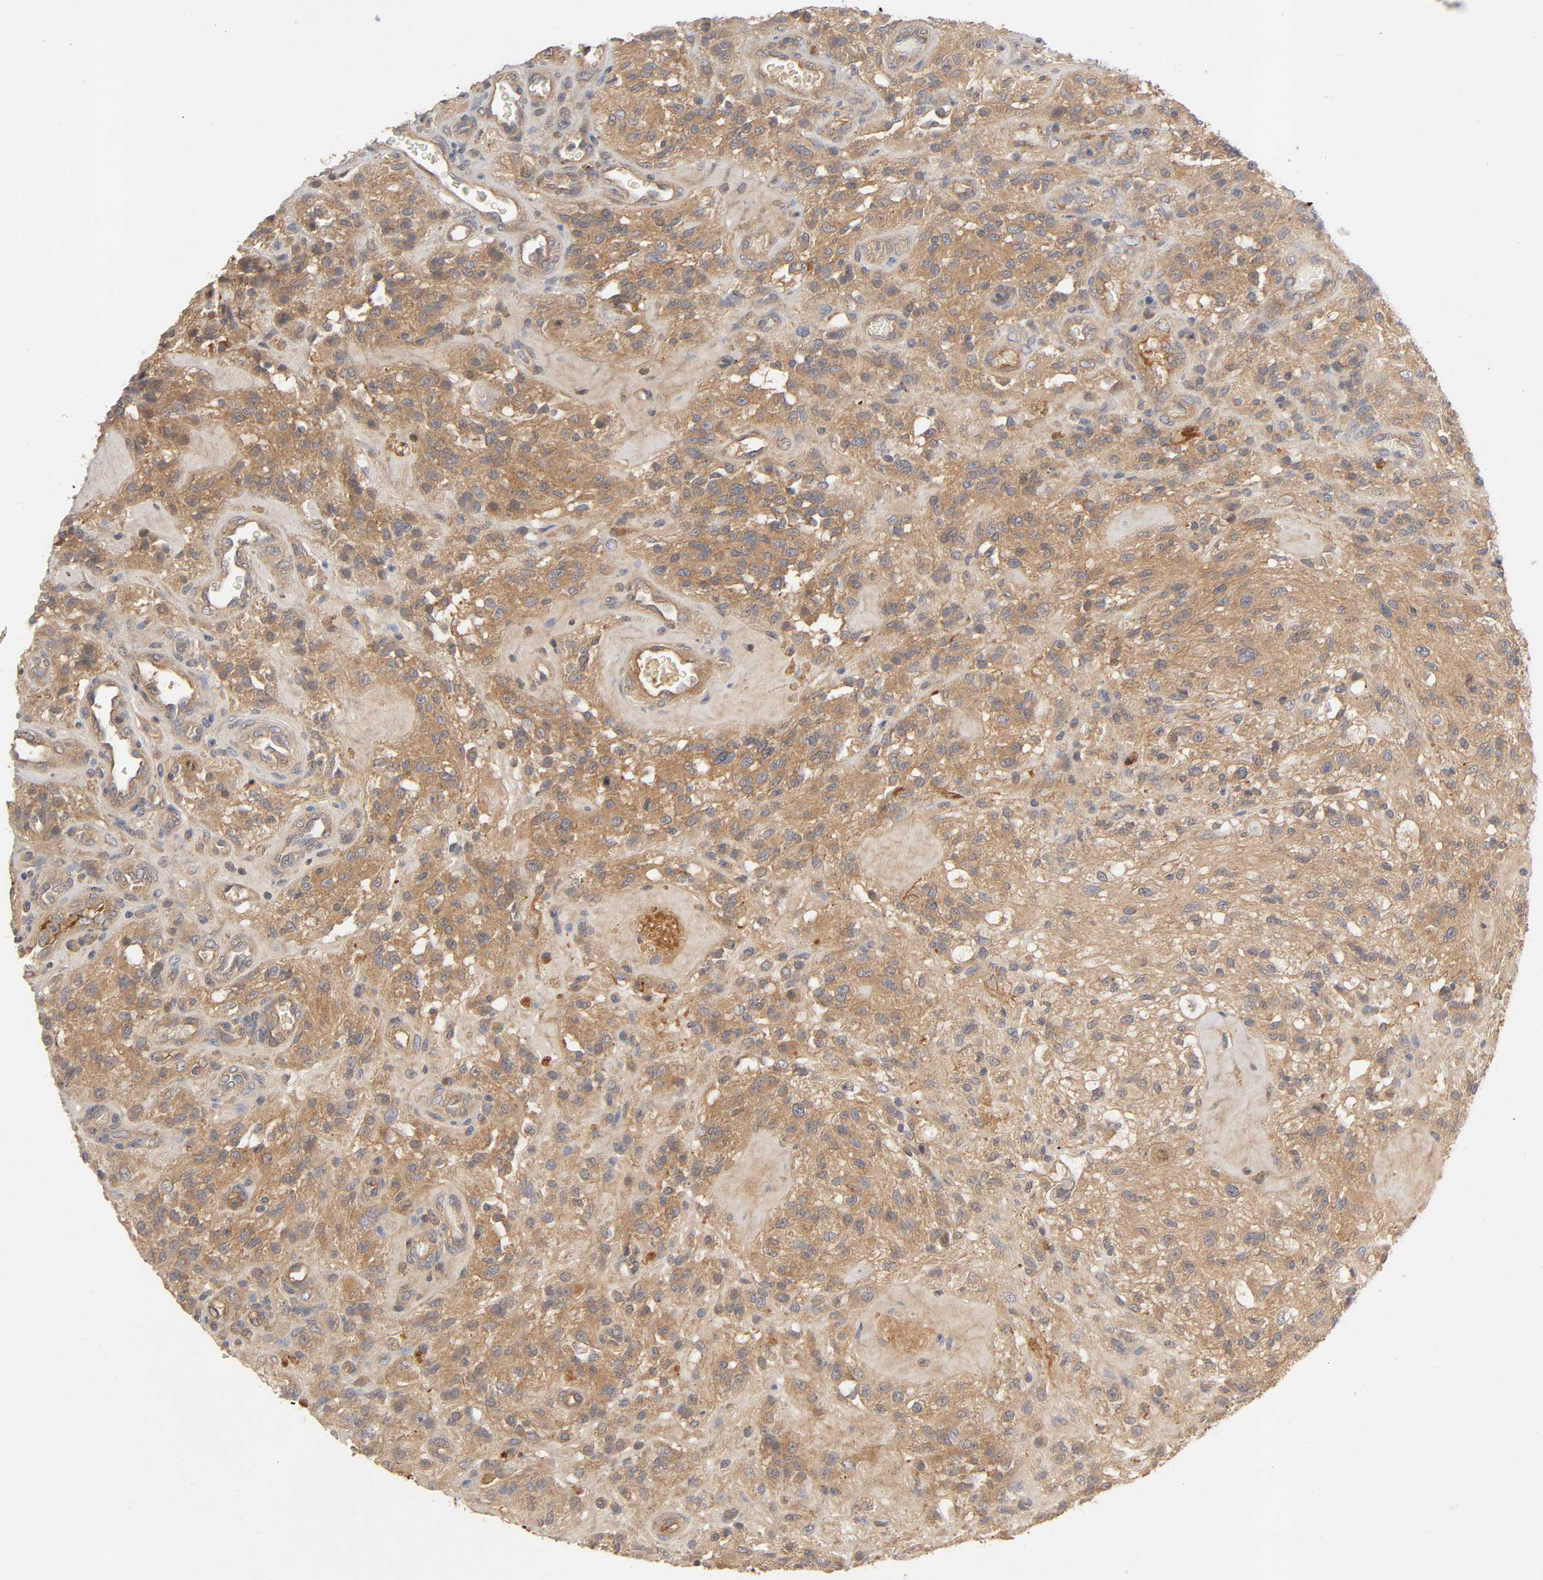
{"staining": {"intensity": "moderate", "quantity": ">75%", "location": "cytoplasmic/membranous"}, "tissue": "glioma", "cell_type": "Tumor cells", "image_type": "cancer", "snomed": [{"axis": "morphology", "description": "Normal tissue, NOS"}, {"axis": "morphology", "description": "Glioma, malignant, High grade"}, {"axis": "topography", "description": "Cerebral cortex"}], "caption": "A high-resolution micrograph shows immunohistochemistry staining of glioma, which demonstrates moderate cytoplasmic/membranous positivity in about >75% of tumor cells. Immunohistochemistry stains the protein in brown and the nuclei are stained blue.", "gene": "CPB2", "patient": {"sex": "male", "age": 56}}